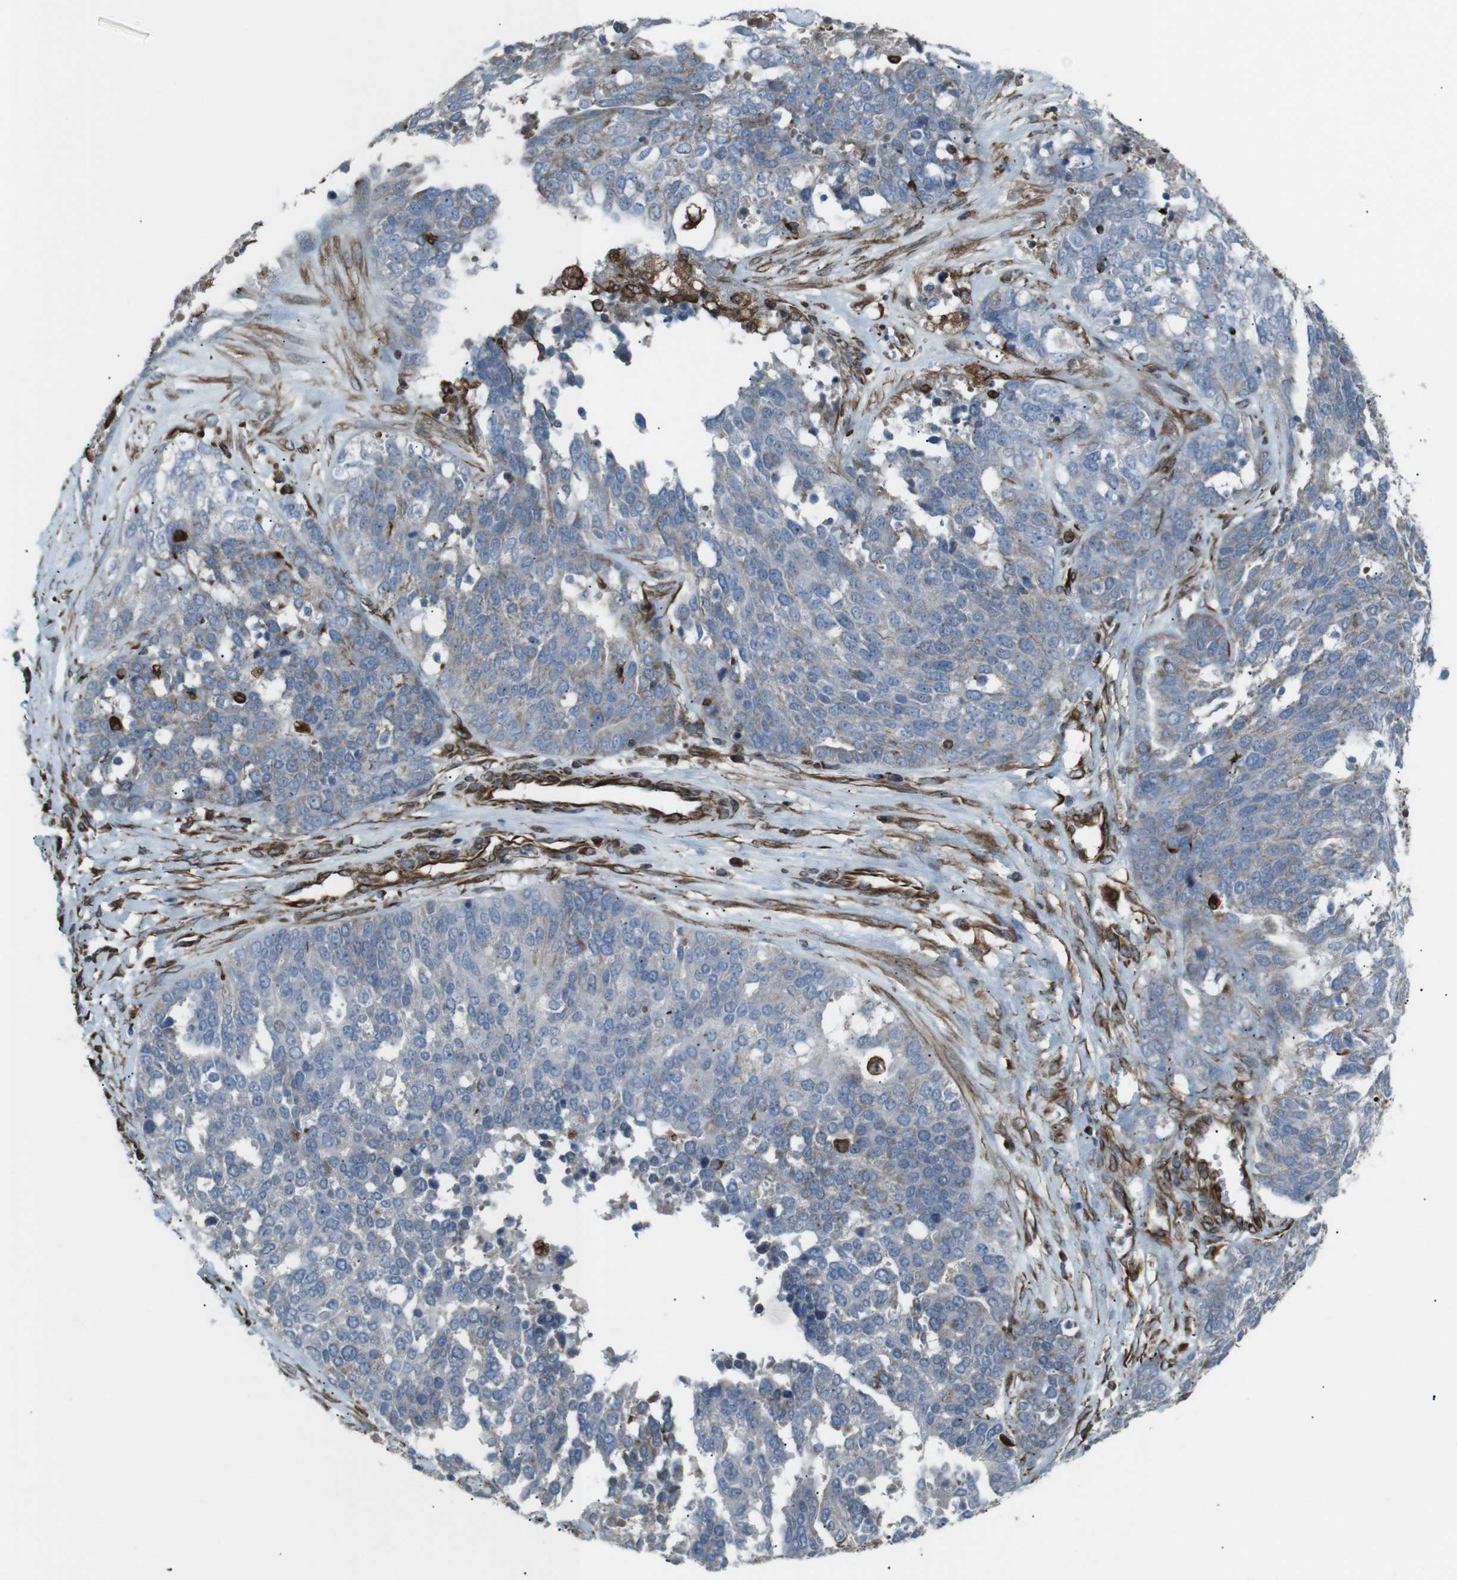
{"staining": {"intensity": "negative", "quantity": "none", "location": "none"}, "tissue": "ovarian cancer", "cell_type": "Tumor cells", "image_type": "cancer", "snomed": [{"axis": "morphology", "description": "Cystadenocarcinoma, serous, NOS"}, {"axis": "topography", "description": "Ovary"}], "caption": "Tumor cells are negative for protein expression in human ovarian cancer. The staining is performed using DAB (3,3'-diaminobenzidine) brown chromogen with nuclei counter-stained in using hematoxylin.", "gene": "TMEM141", "patient": {"sex": "female", "age": 44}}